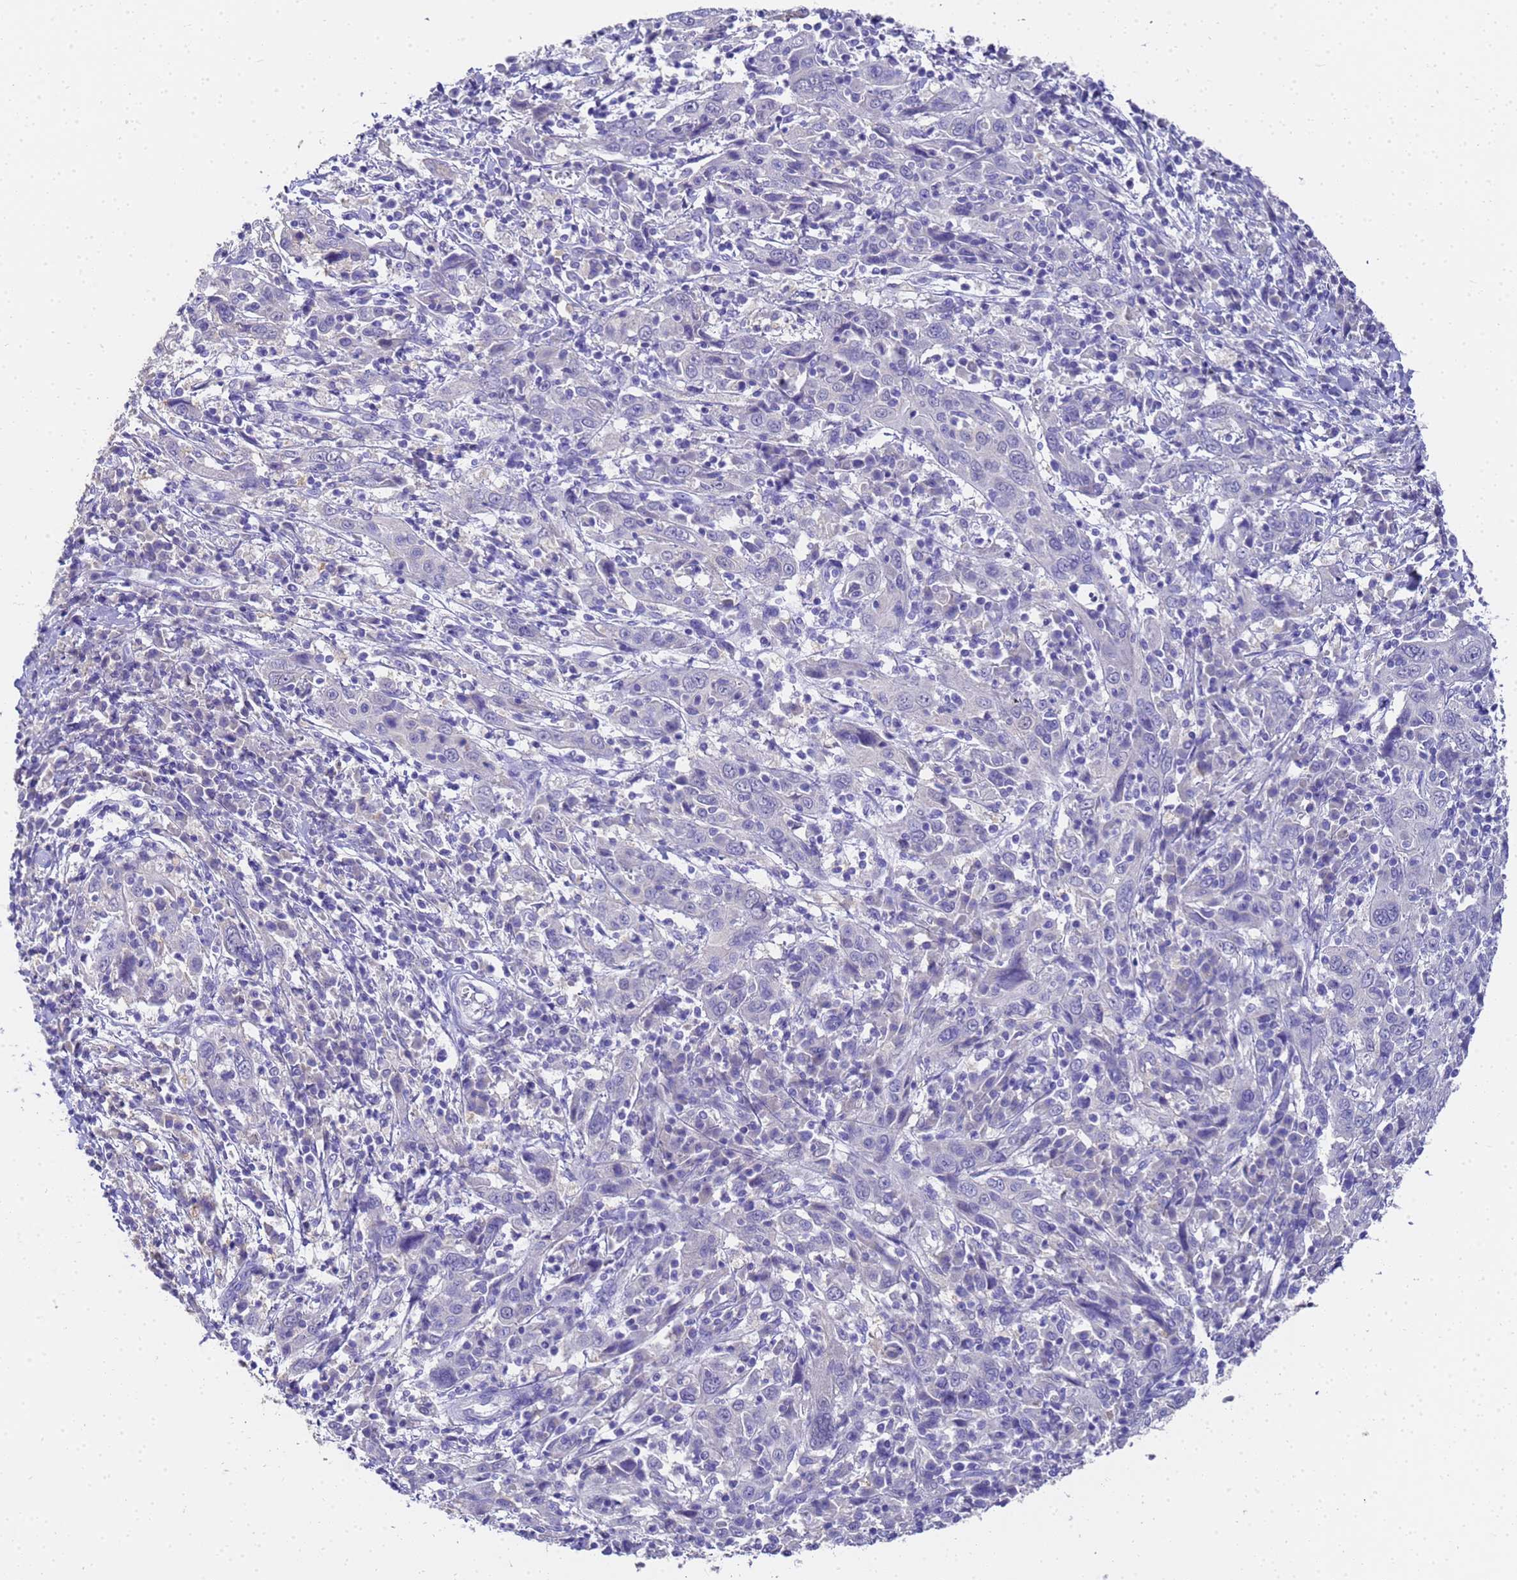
{"staining": {"intensity": "negative", "quantity": "none", "location": "none"}, "tissue": "cervical cancer", "cell_type": "Tumor cells", "image_type": "cancer", "snomed": [{"axis": "morphology", "description": "Squamous cell carcinoma, NOS"}, {"axis": "topography", "description": "Cervix"}], "caption": "Immunohistochemical staining of human cervical squamous cell carcinoma exhibits no significant positivity in tumor cells. (DAB (3,3'-diaminobenzidine) immunohistochemistry (IHC), high magnification).", "gene": "MS4A13", "patient": {"sex": "female", "age": 46}}